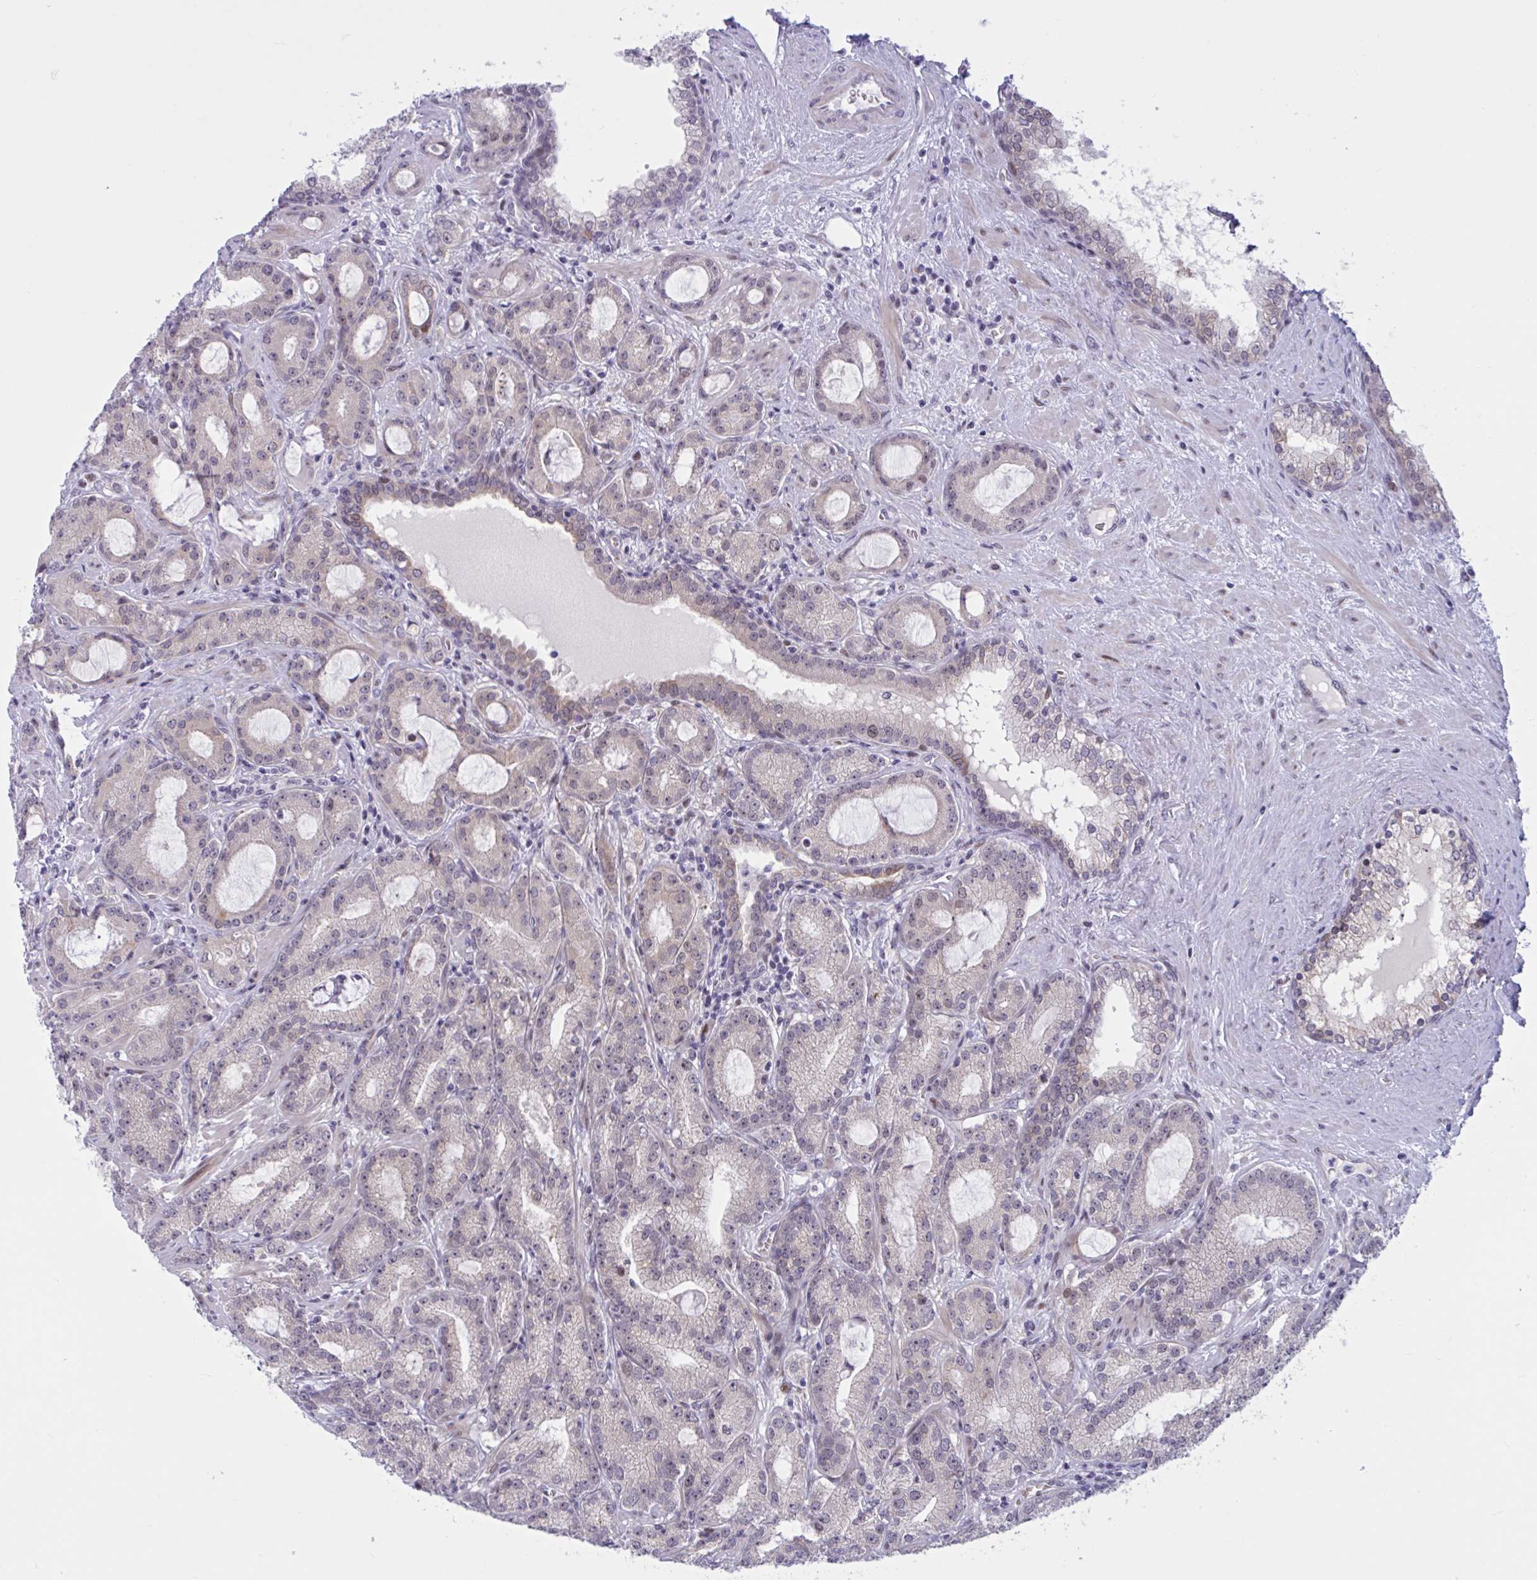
{"staining": {"intensity": "weak", "quantity": "25%-75%", "location": "nuclear"}, "tissue": "prostate cancer", "cell_type": "Tumor cells", "image_type": "cancer", "snomed": [{"axis": "morphology", "description": "Adenocarcinoma, High grade"}, {"axis": "topography", "description": "Prostate"}], "caption": "Tumor cells reveal weak nuclear staining in approximately 25%-75% of cells in prostate adenocarcinoma (high-grade).", "gene": "RBL1", "patient": {"sex": "male", "age": 65}}